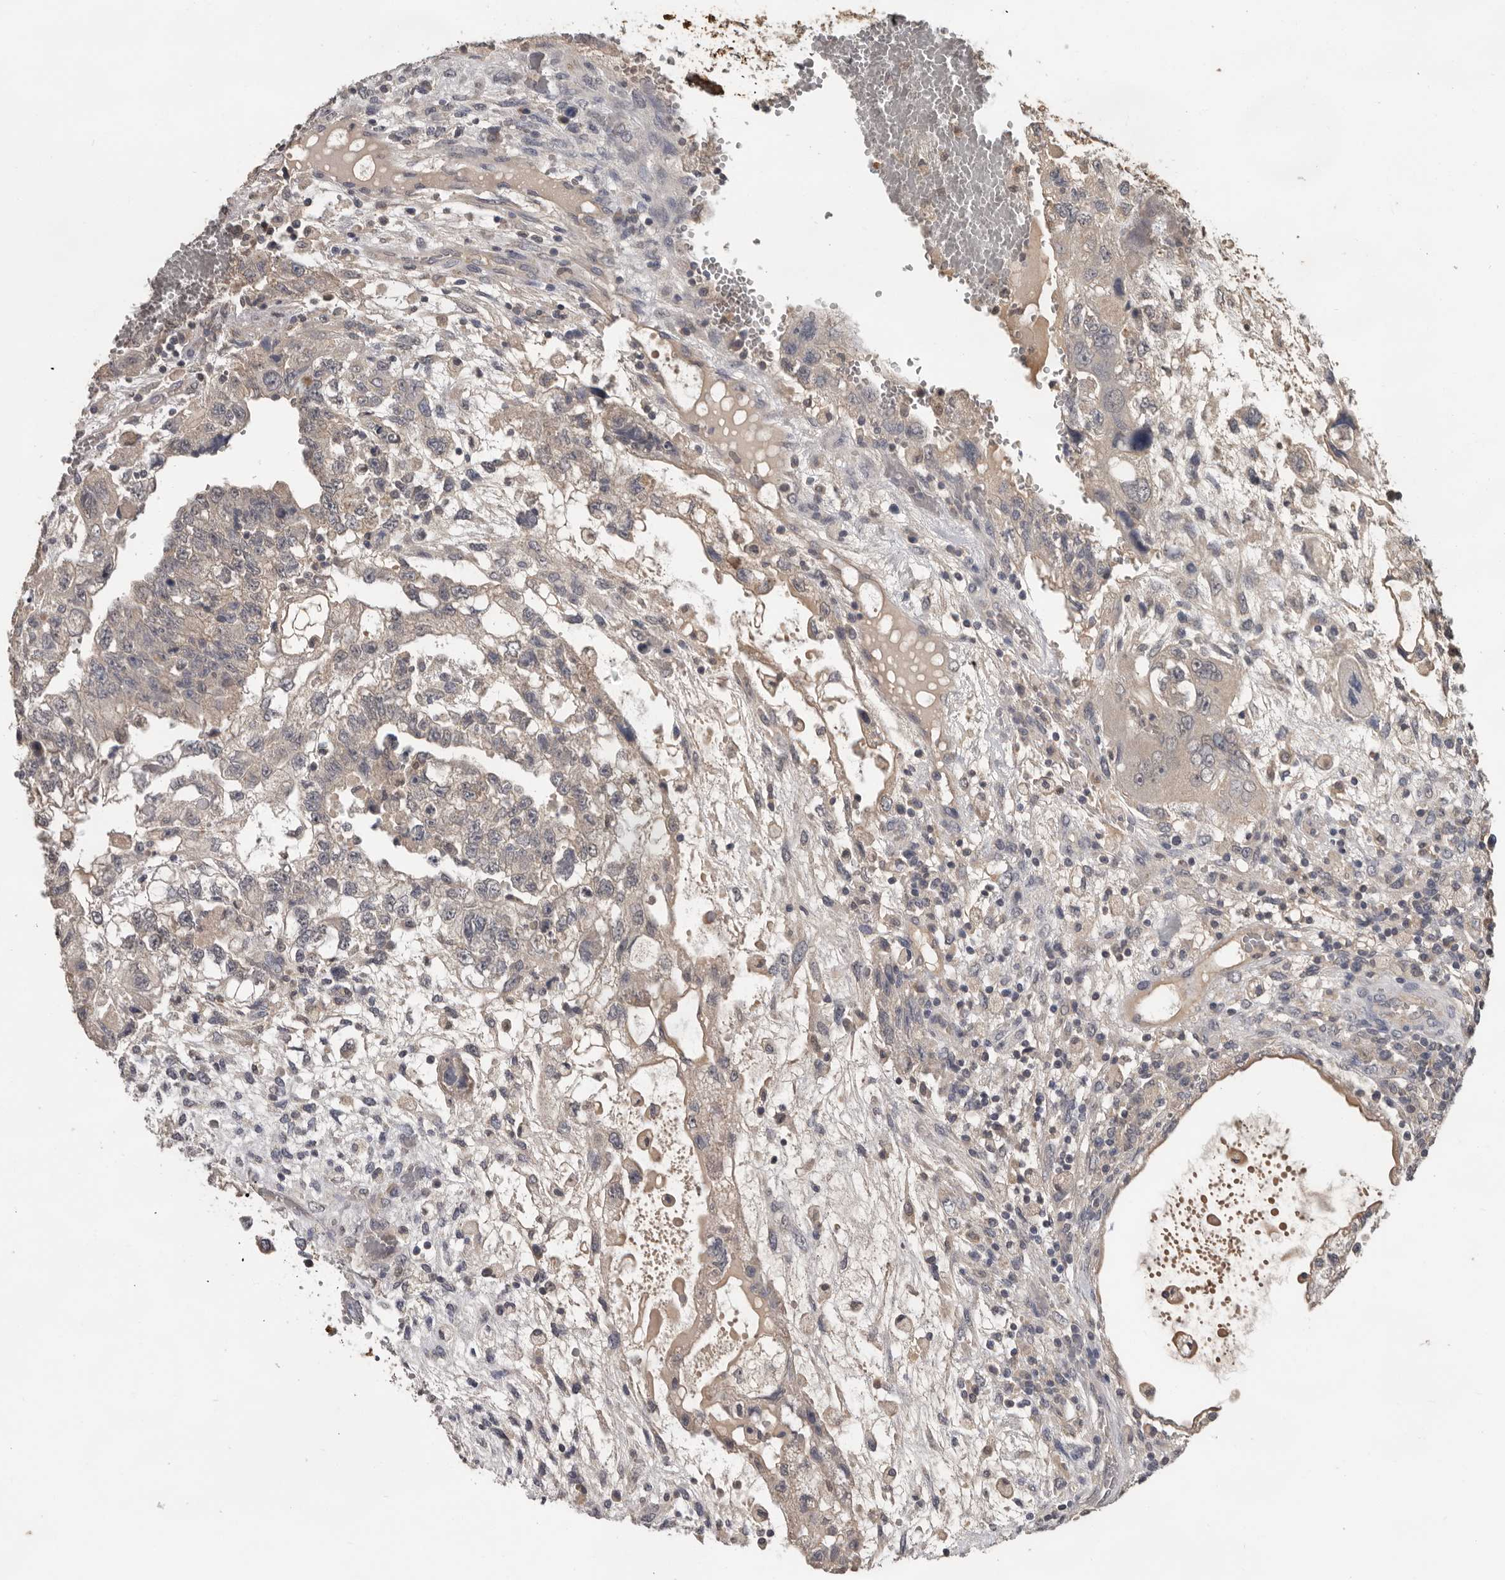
{"staining": {"intensity": "negative", "quantity": "none", "location": "none"}, "tissue": "testis cancer", "cell_type": "Tumor cells", "image_type": "cancer", "snomed": [{"axis": "morphology", "description": "Carcinoma, Embryonal, NOS"}, {"axis": "topography", "description": "Testis"}], "caption": "A high-resolution photomicrograph shows immunohistochemistry staining of embryonal carcinoma (testis), which displays no significant expression in tumor cells.", "gene": "MTF1", "patient": {"sex": "male", "age": 36}}